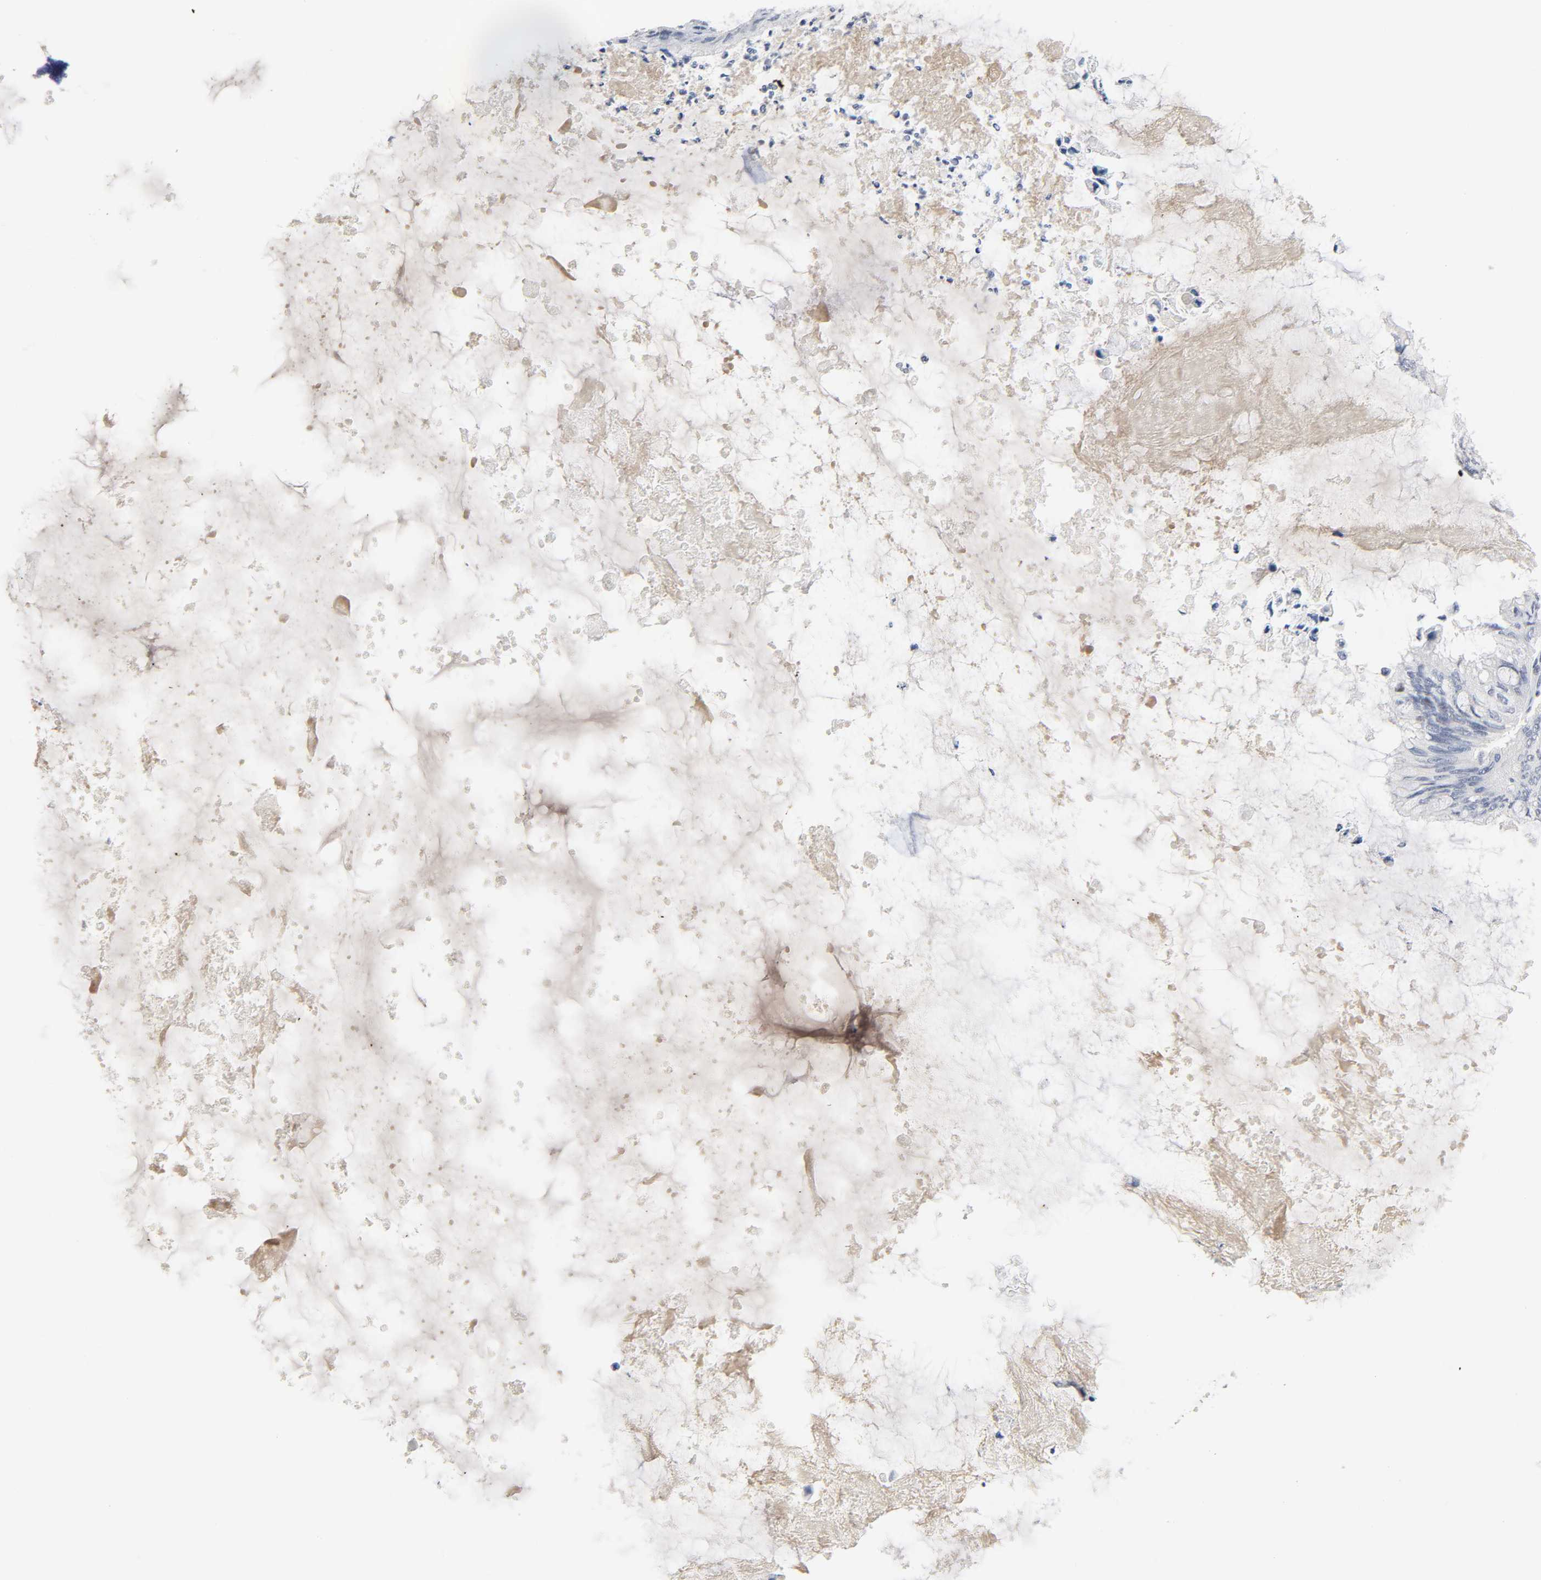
{"staining": {"intensity": "negative", "quantity": "none", "location": "none"}, "tissue": "ovarian cancer", "cell_type": "Tumor cells", "image_type": "cancer", "snomed": [{"axis": "morphology", "description": "Cystadenocarcinoma, mucinous, NOS"}, {"axis": "topography", "description": "Ovary"}], "caption": "Histopathology image shows no protein staining in tumor cells of mucinous cystadenocarcinoma (ovarian) tissue.", "gene": "WEE1", "patient": {"sex": "female", "age": 80}}